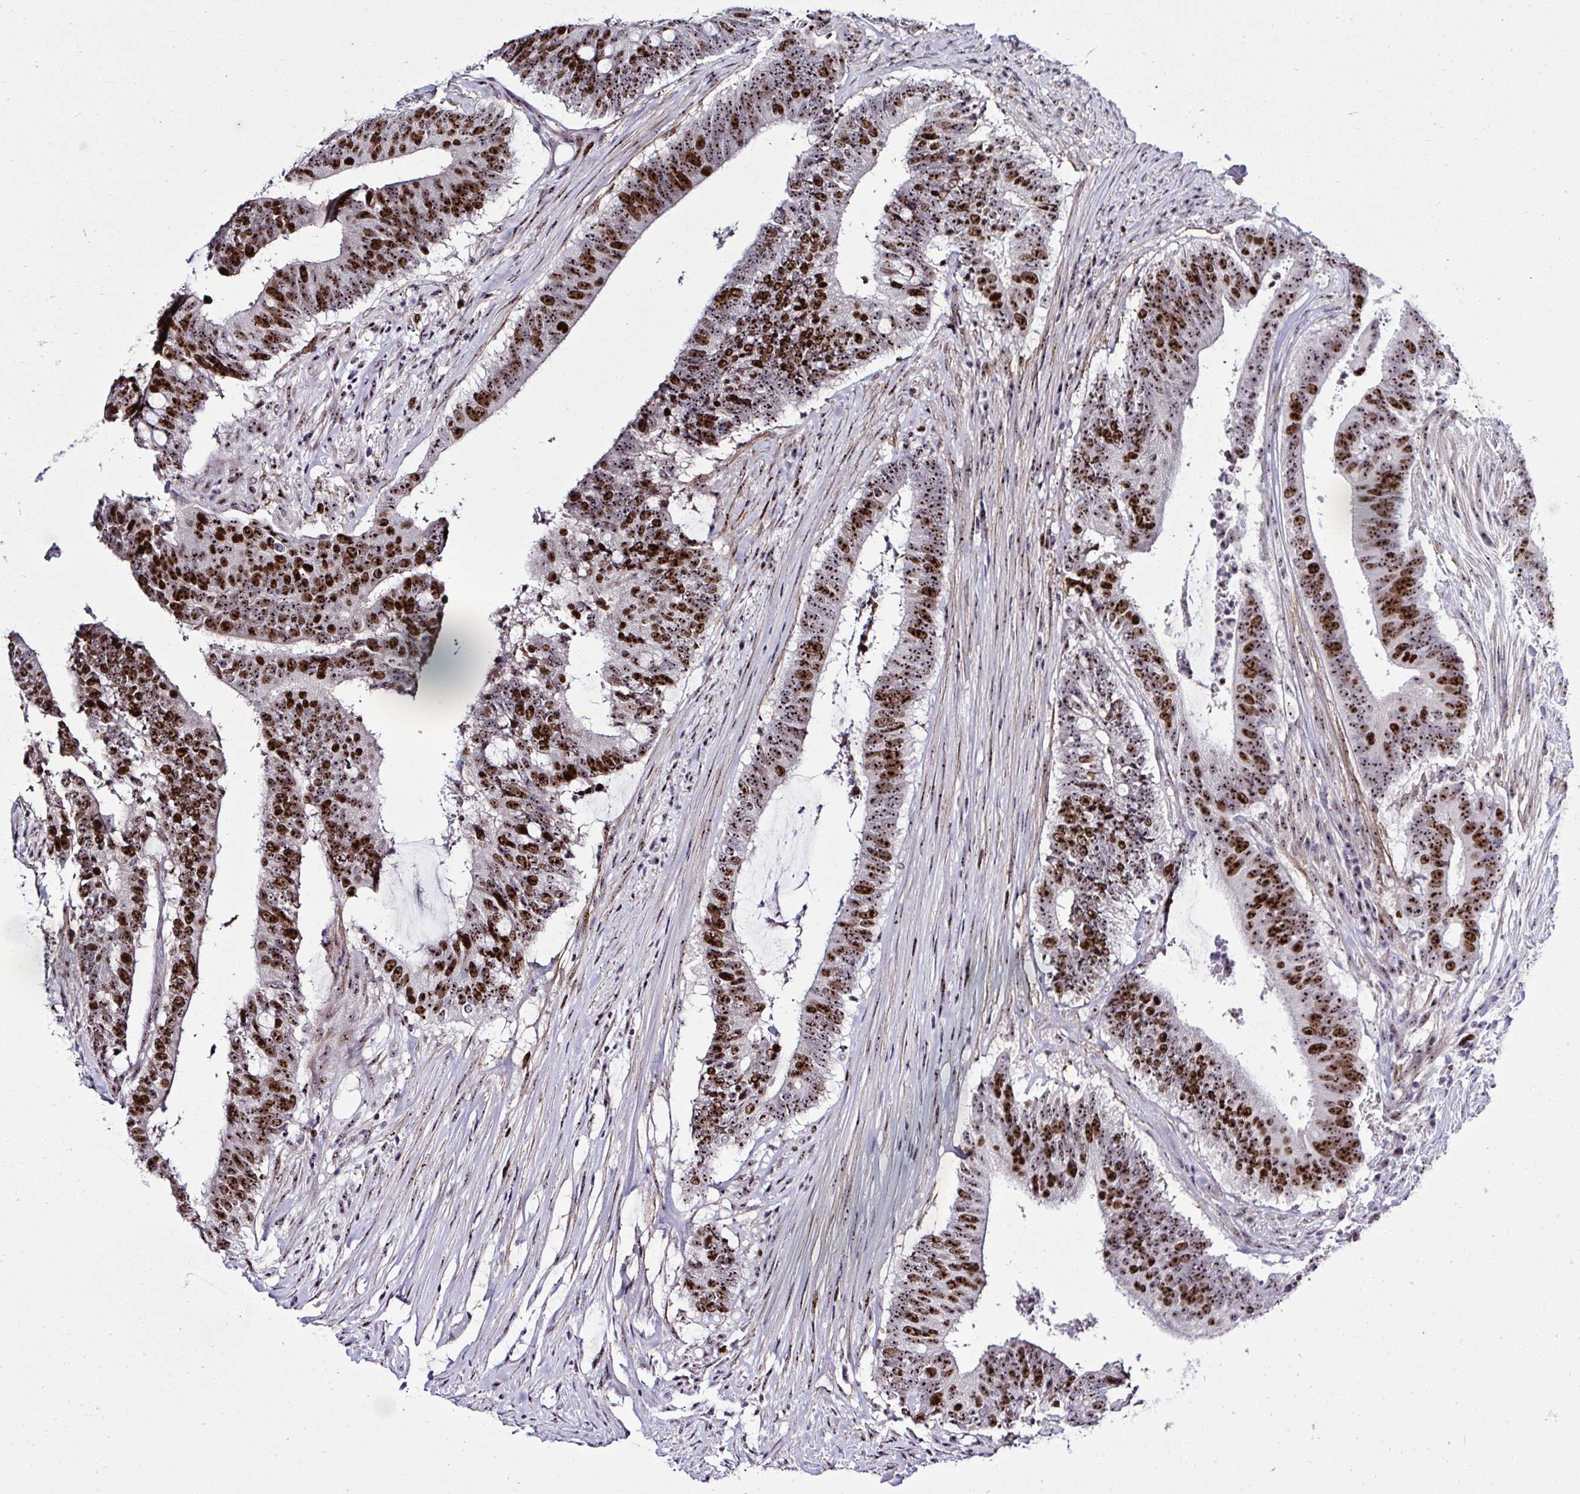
{"staining": {"intensity": "strong", "quantity": ">75%", "location": "nuclear"}, "tissue": "colorectal cancer", "cell_type": "Tumor cells", "image_type": "cancer", "snomed": [{"axis": "morphology", "description": "Adenocarcinoma, NOS"}, {"axis": "topography", "description": "Colon"}], "caption": "Approximately >75% of tumor cells in human colorectal cancer exhibit strong nuclear protein expression as visualized by brown immunohistochemical staining.", "gene": "CEP72", "patient": {"sex": "female", "age": 43}}